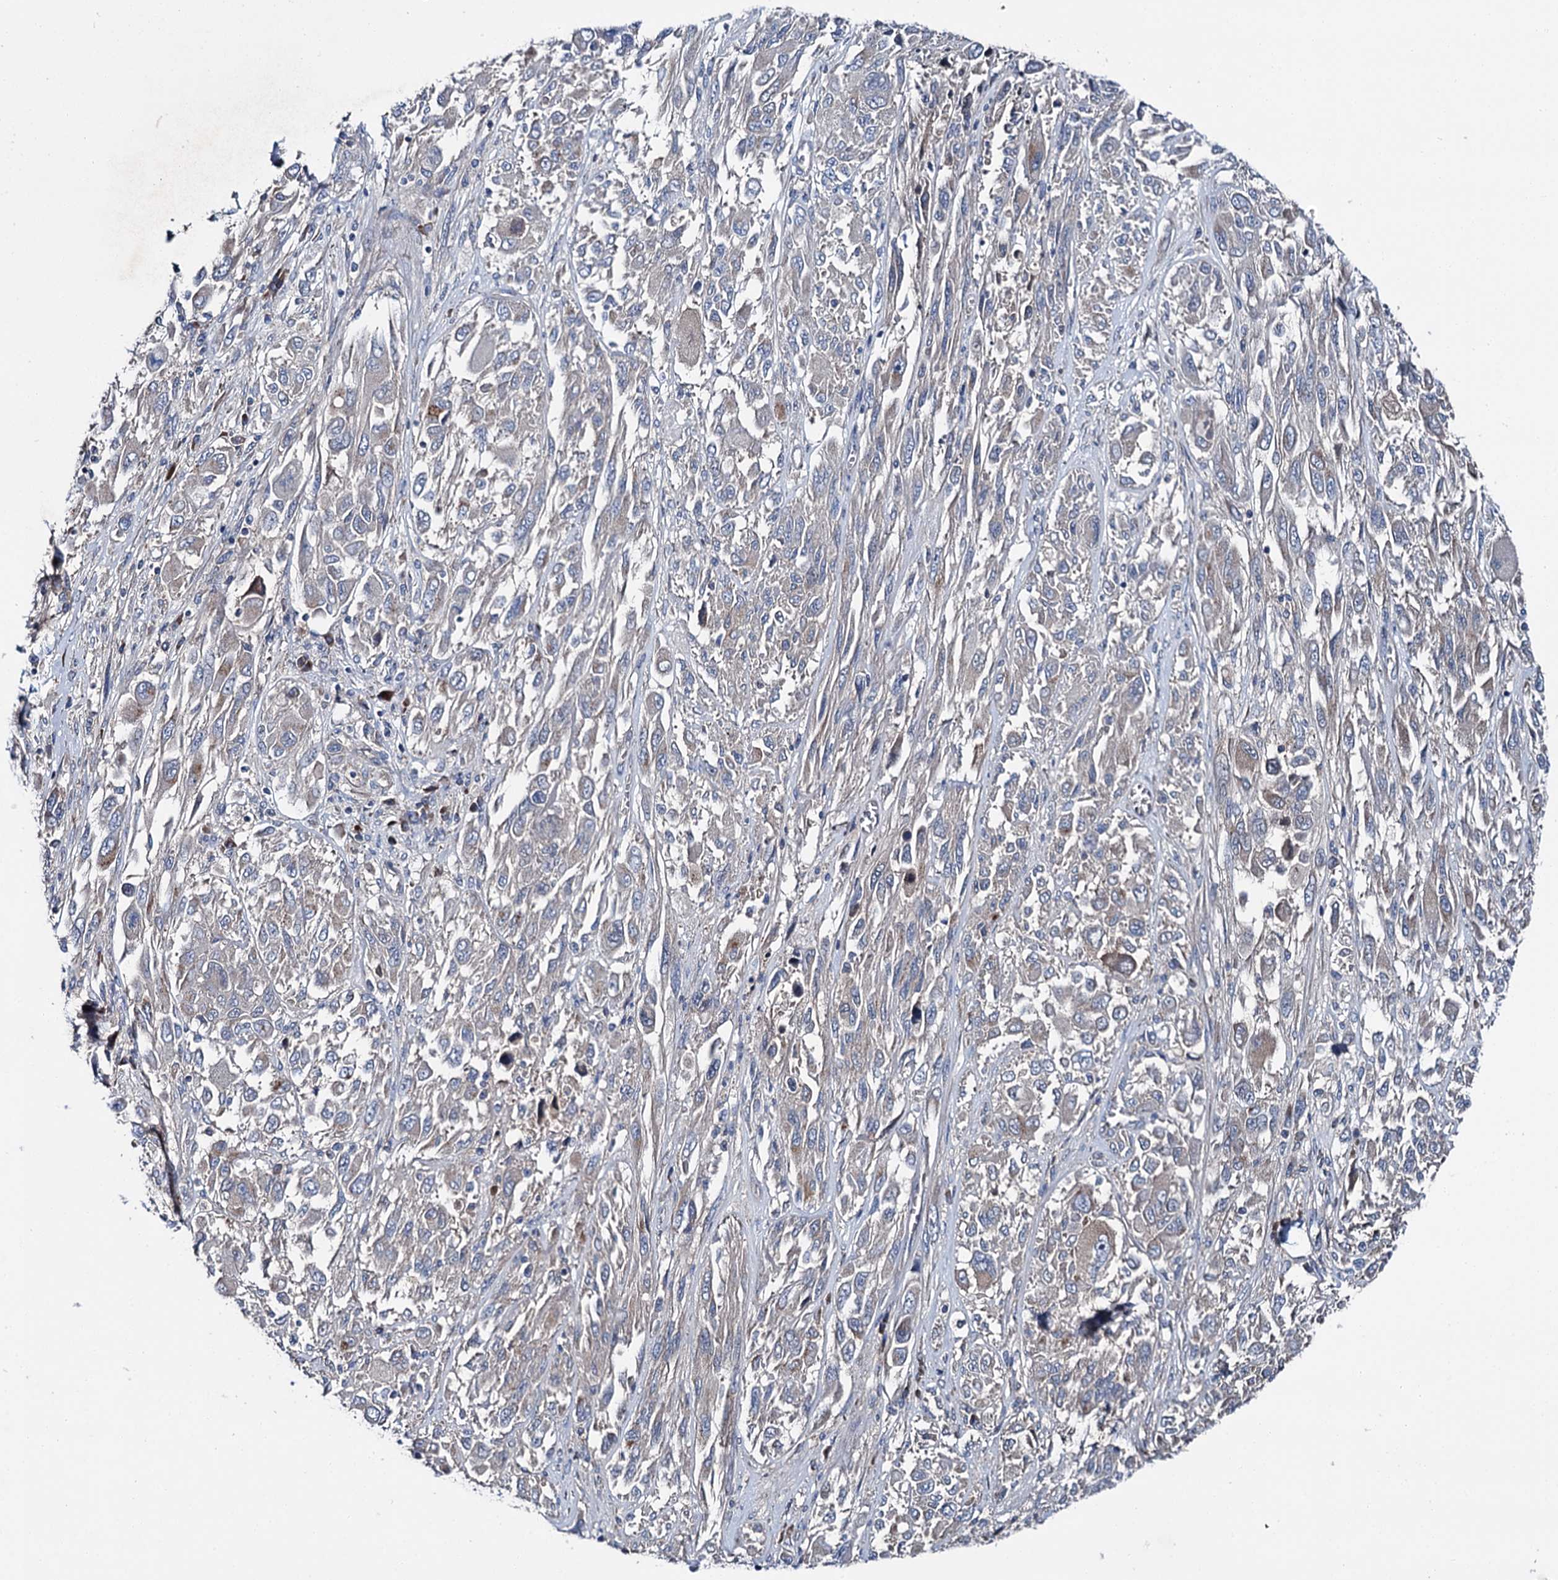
{"staining": {"intensity": "negative", "quantity": "none", "location": "none"}, "tissue": "melanoma", "cell_type": "Tumor cells", "image_type": "cancer", "snomed": [{"axis": "morphology", "description": "Malignant melanoma, NOS"}, {"axis": "topography", "description": "Skin"}], "caption": "IHC of malignant melanoma exhibits no expression in tumor cells.", "gene": "SLC22A25", "patient": {"sex": "female", "age": 91}}